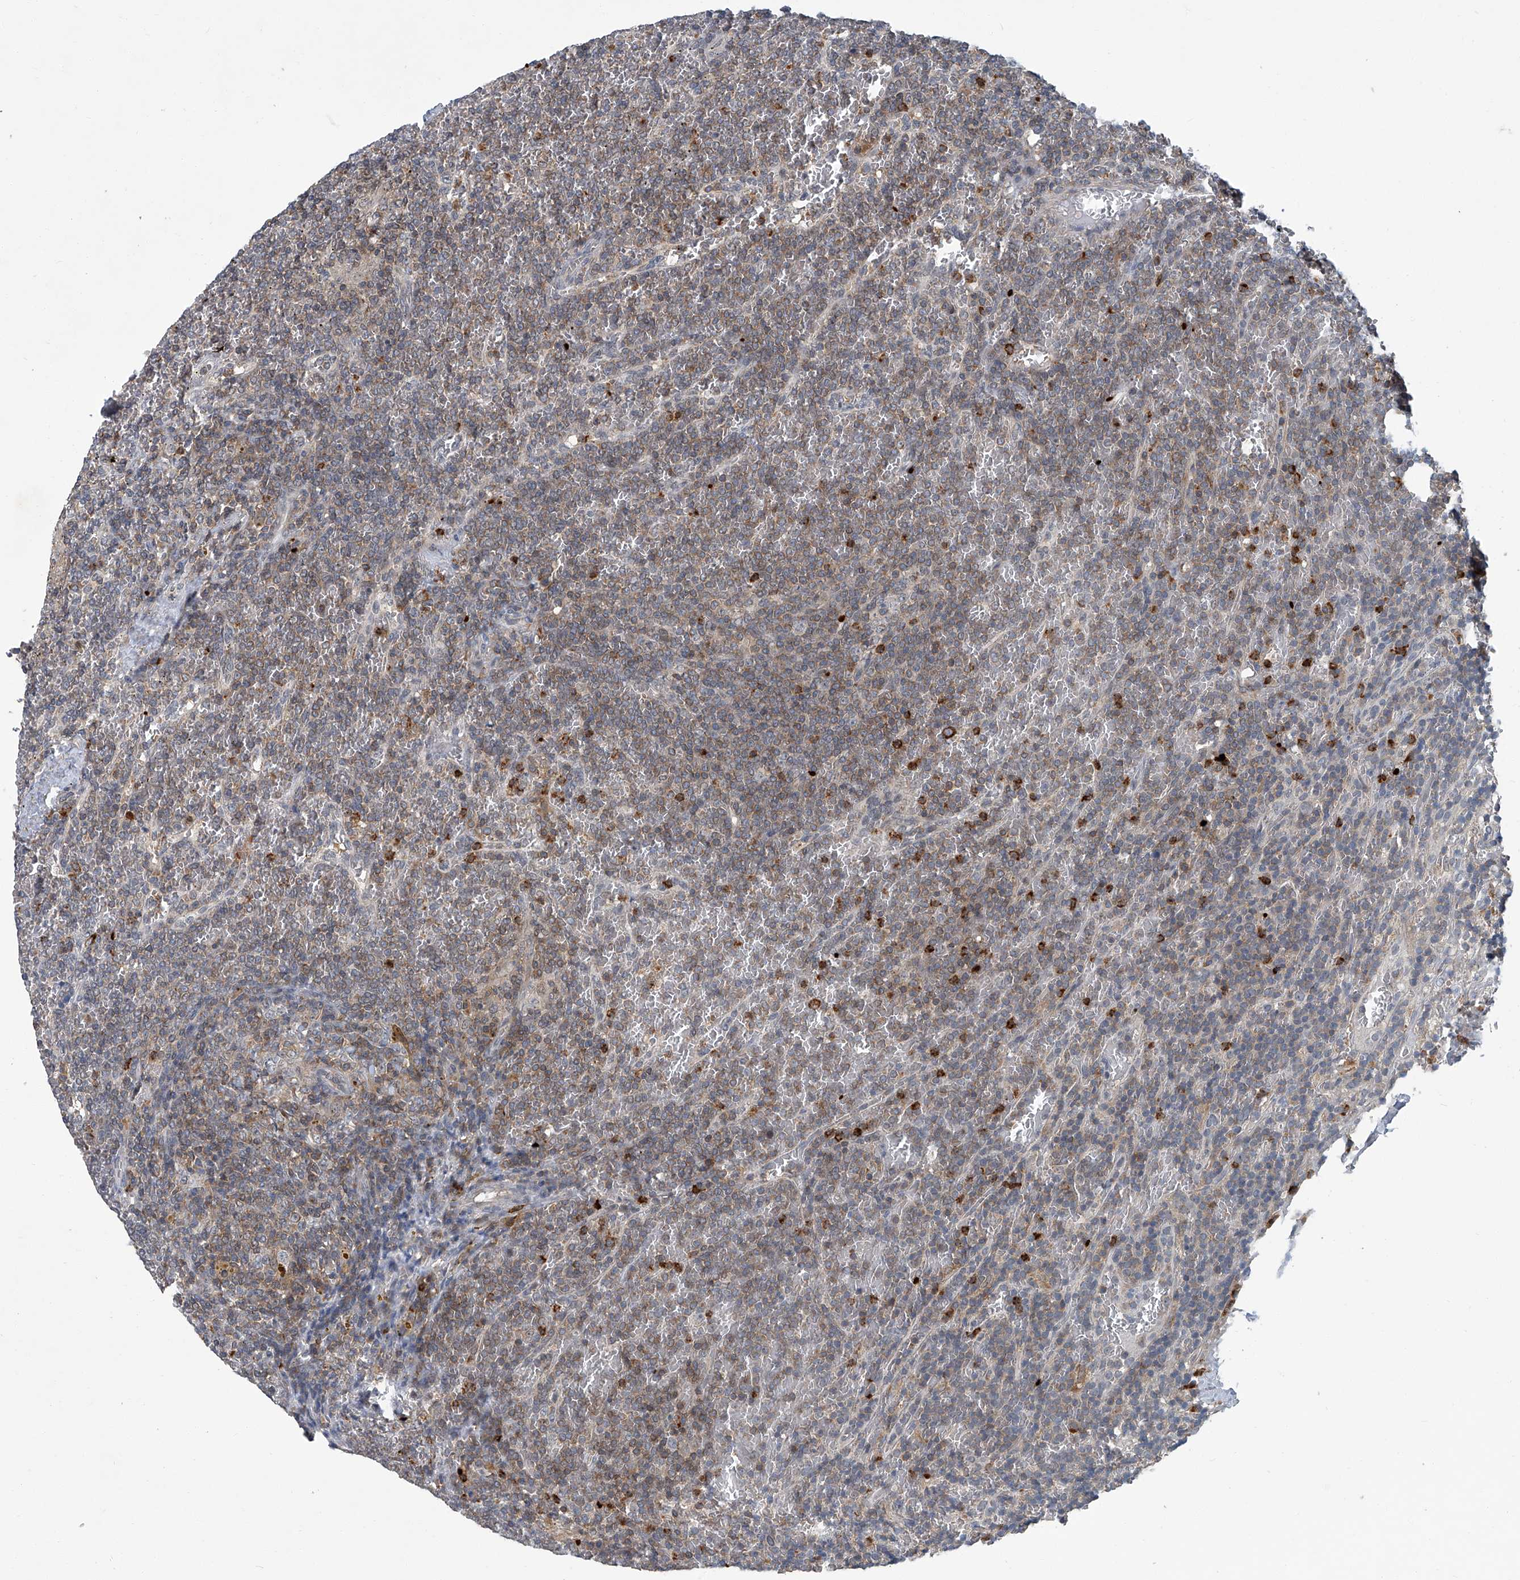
{"staining": {"intensity": "weak", "quantity": "25%-75%", "location": "cytoplasmic/membranous"}, "tissue": "lymphoma", "cell_type": "Tumor cells", "image_type": "cancer", "snomed": [{"axis": "morphology", "description": "Malignant lymphoma, non-Hodgkin's type, Low grade"}, {"axis": "topography", "description": "Spleen"}], "caption": "Weak cytoplasmic/membranous positivity for a protein is appreciated in approximately 25%-75% of tumor cells of lymphoma using immunohistochemistry.", "gene": "AKNAD1", "patient": {"sex": "female", "age": 19}}